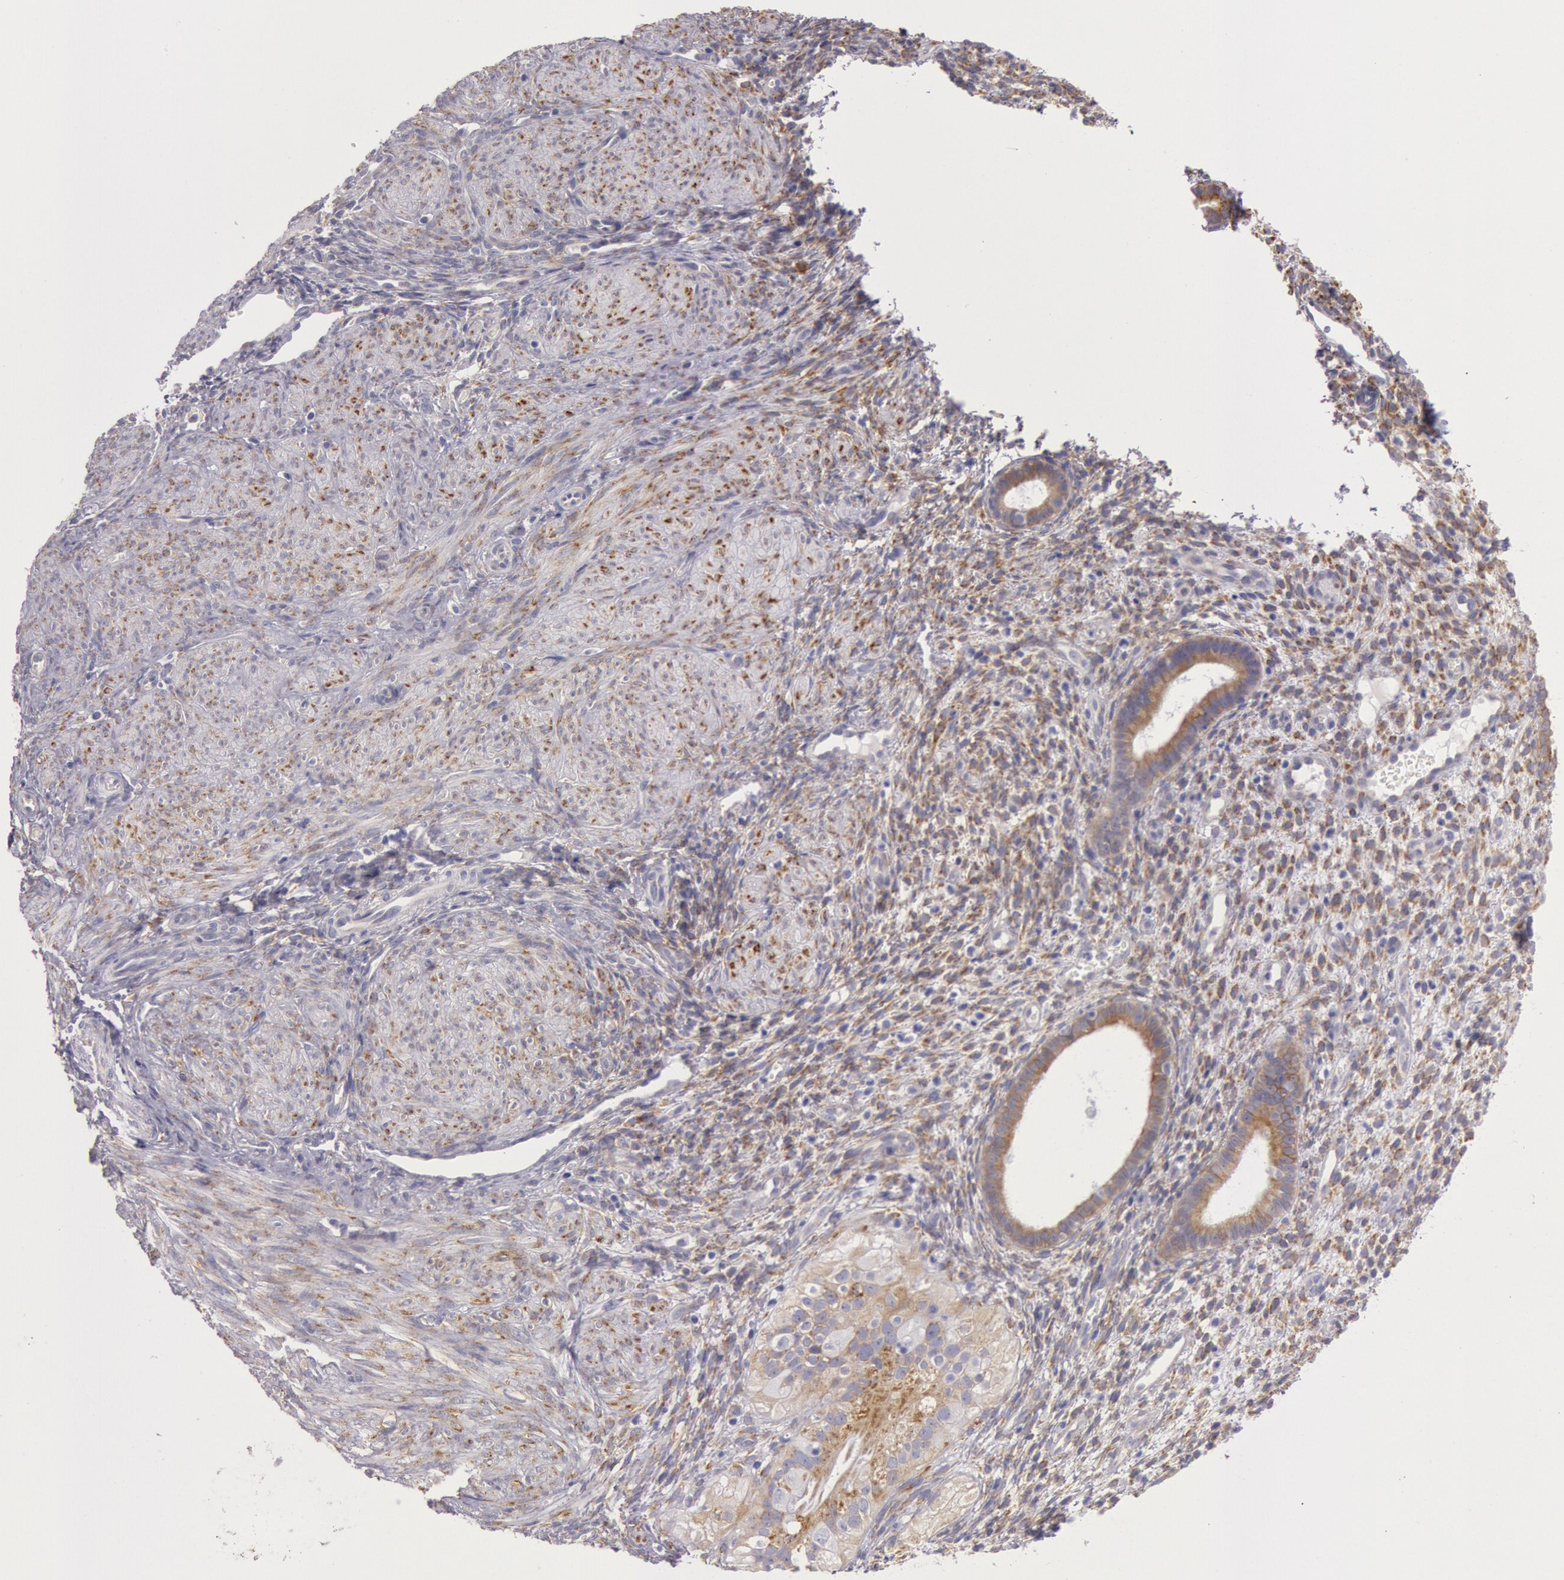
{"staining": {"intensity": "moderate", "quantity": ">75%", "location": "cytoplasmic/membranous"}, "tissue": "endometrium", "cell_type": "Cells in endometrial stroma", "image_type": "normal", "snomed": [{"axis": "morphology", "description": "Normal tissue, NOS"}, {"axis": "topography", "description": "Endometrium"}], "caption": "Protein staining by immunohistochemistry exhibits moderate cytoplasmic/membranous staining in approximately >75% of cells in endometrial stroma in benign endometrium.", "gene": "CIDEB", "patient": {"sex": "female", "age": 72}}